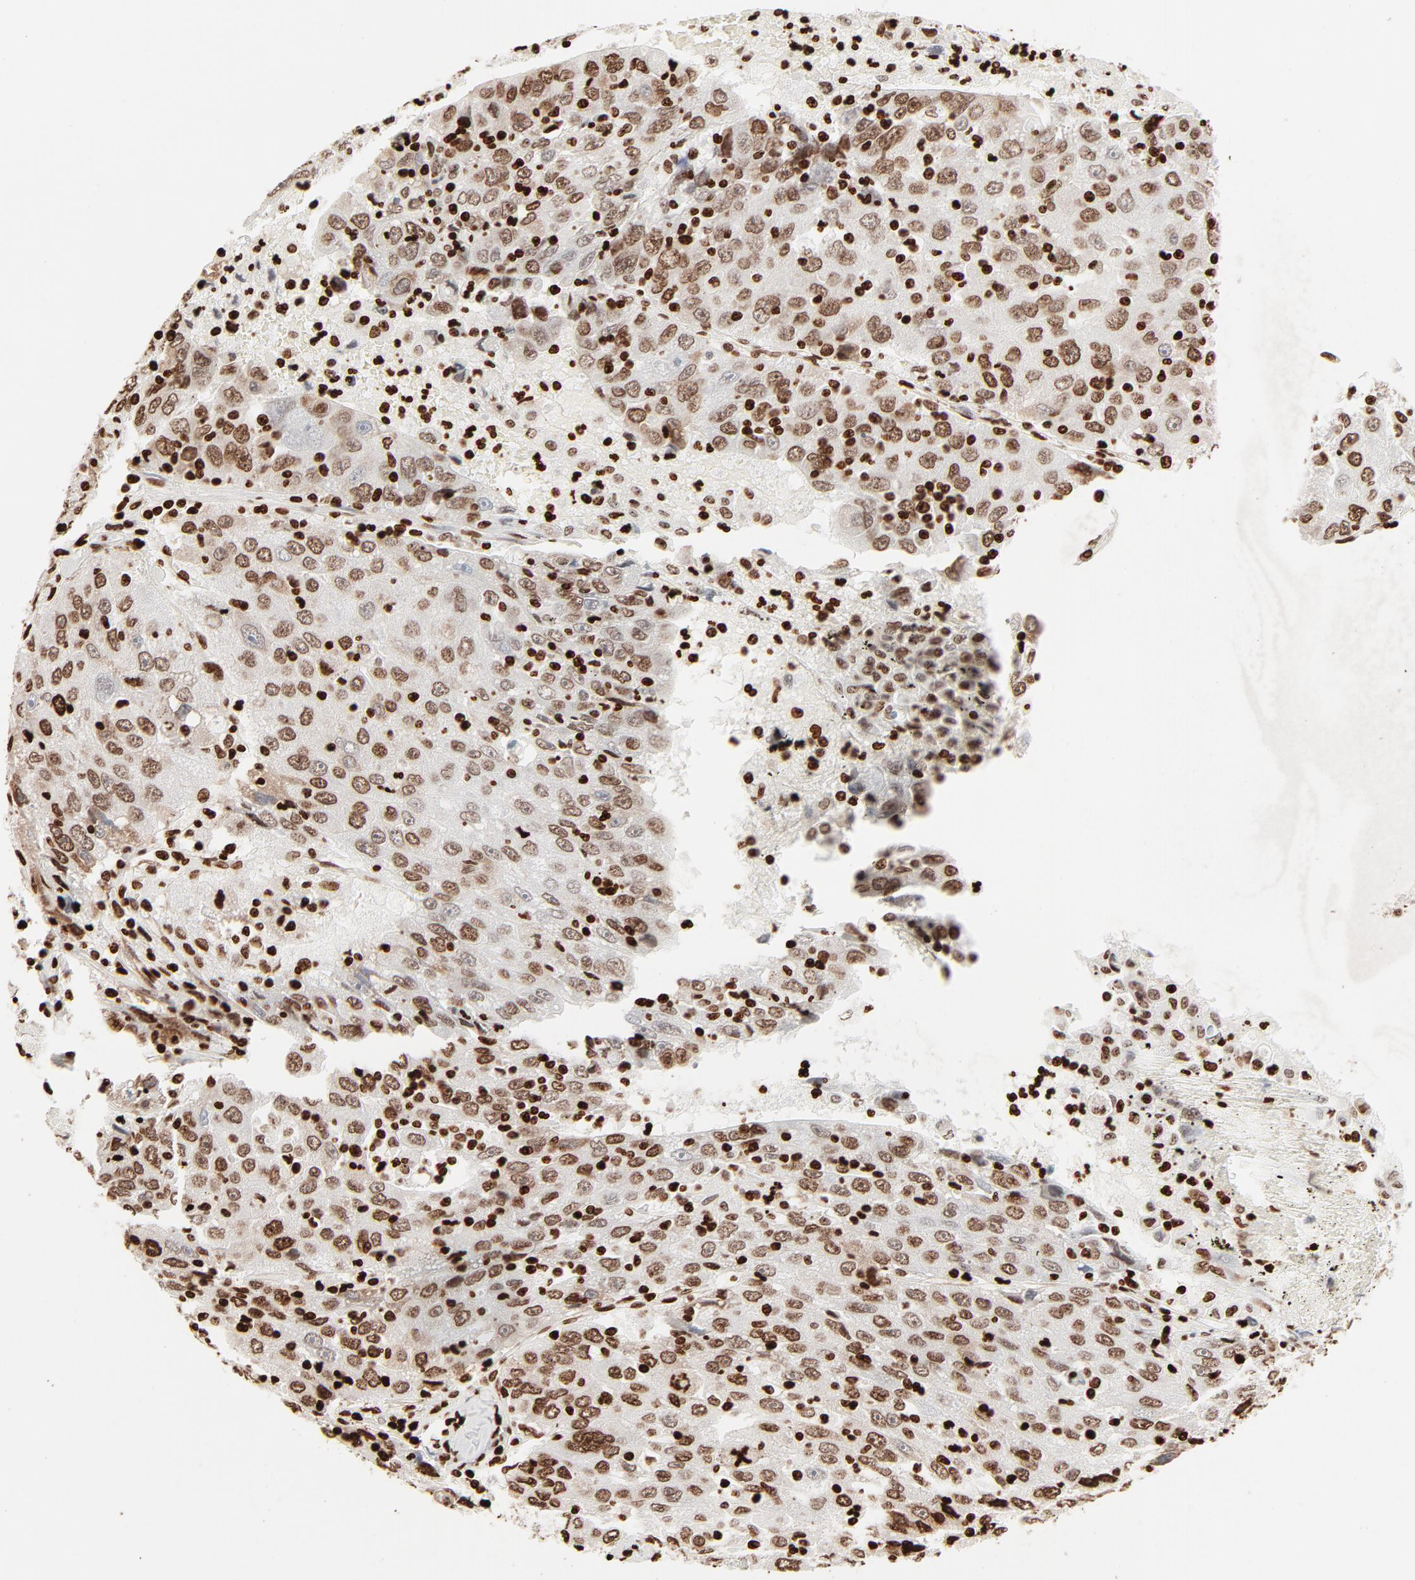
{"staining": {"intensity": "moderate", "quantity": ">75%", "location": "nuclear"}, "tissue": "liver cancer", "cell_type": "Tumor cells", "image_type": "cancer", "snomed": [{"axis": "morphology", "description": "Carcinoma, Hepatocellular, NOS"}, {"axis": "topography", "description": "Liver"}], "caption": "Liver cancer was stained to show a protein in brown. There is medium levels of moderate nuclear staining in about >75% of tumor cells.", "gene": "HMGB2", "patient": {"sex": "male", "age": 49}}